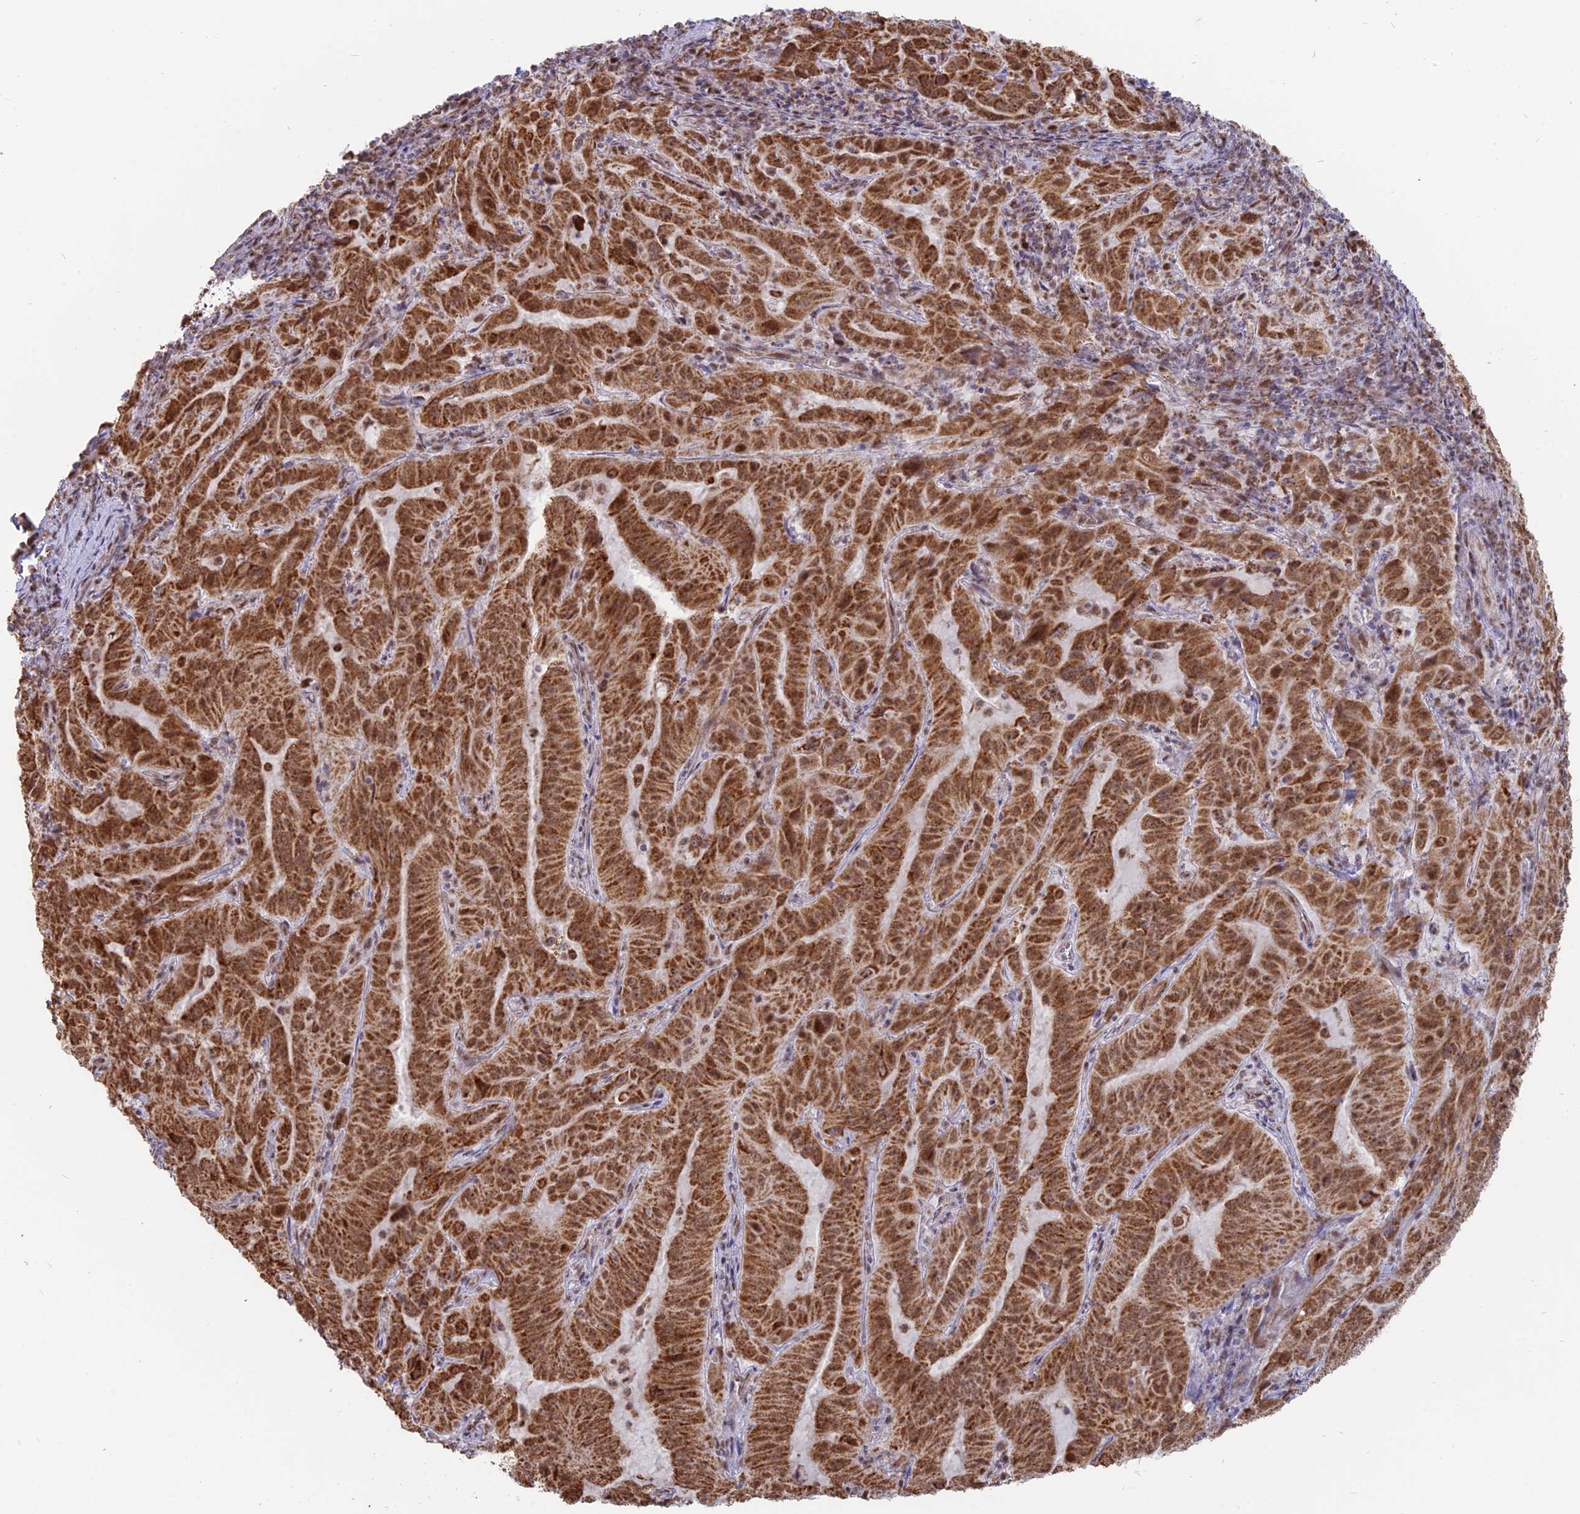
{"staining": {"intensity": "strong", "quantity": ">75%", "location": "cytoplasmic/membranous"}, "tissue": "pancreatic cancer", "cell_type": "Tumor cells", "image_type": "cancer", "snomed": [{"axis": "morphology", "description": "Adenocarcinoma, NOS"}, {"axis": "topography", "description": "Pancreas"}], "caption": "IHC micrograph of pancreatic adenocarcinoma stained for a protein (brown), which demonstrates high levels of strong cytoplasmic/membranous staining in about >75% of tumor cells.", "gene": "ARHGAP40", "patient": {"sex": "male", "age": 63}}